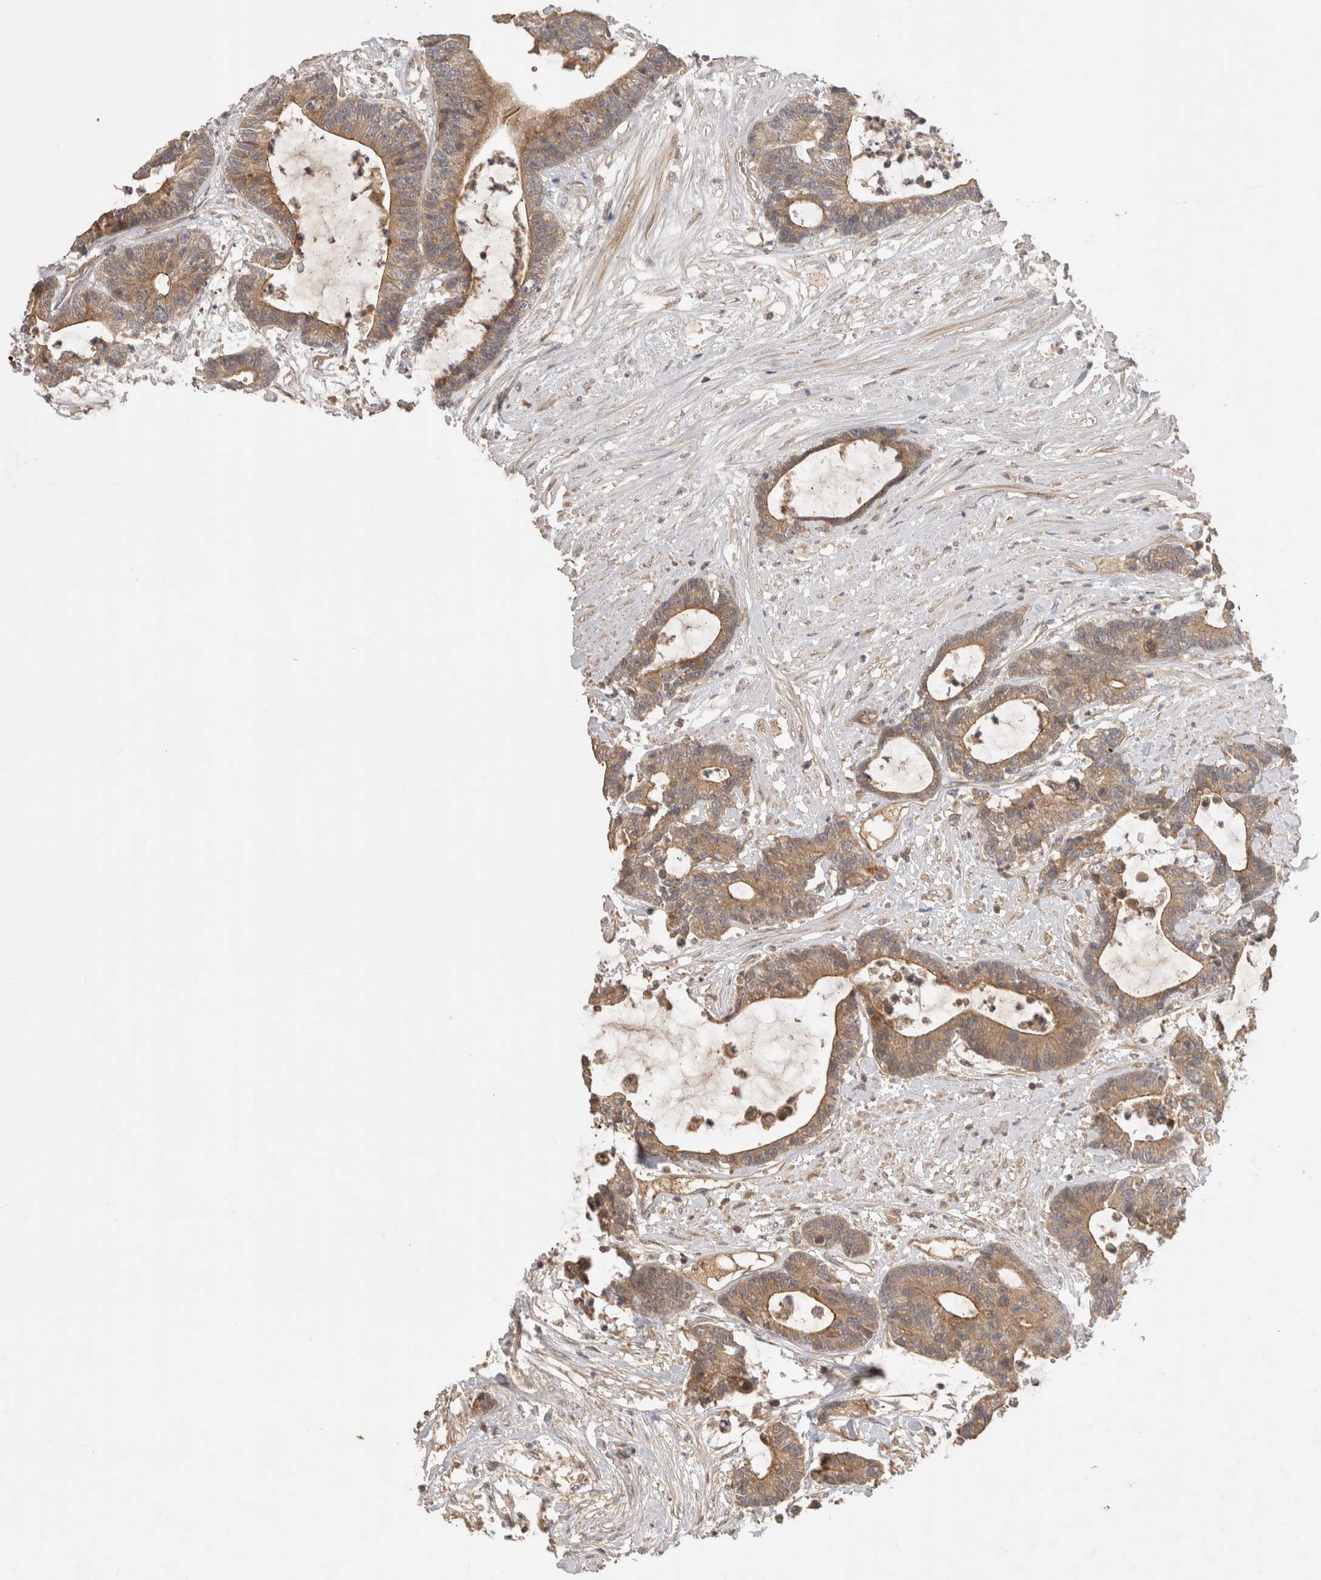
{"staining": {"intensity": "moderate", "quantity": ">75%", "location": "cytoplasmic/membranous"}, "tissue": "colorectal cancer", "cell_type": "Tumor cells", "image_type": "cancer", "snomed": [{"axis": "morphology", "description": "Adenocarcinoma, NOS"}, {"axis": "topography", "description": "Colon"}], "caption": "Colorectal cancer stained with a brown dye exhibits moderate cytoplasmic/membranous positive positivity in approximately >75% of tumor cells.", "gene": "PPP1R42", "patient": {"sex": "female", "age": 84}}